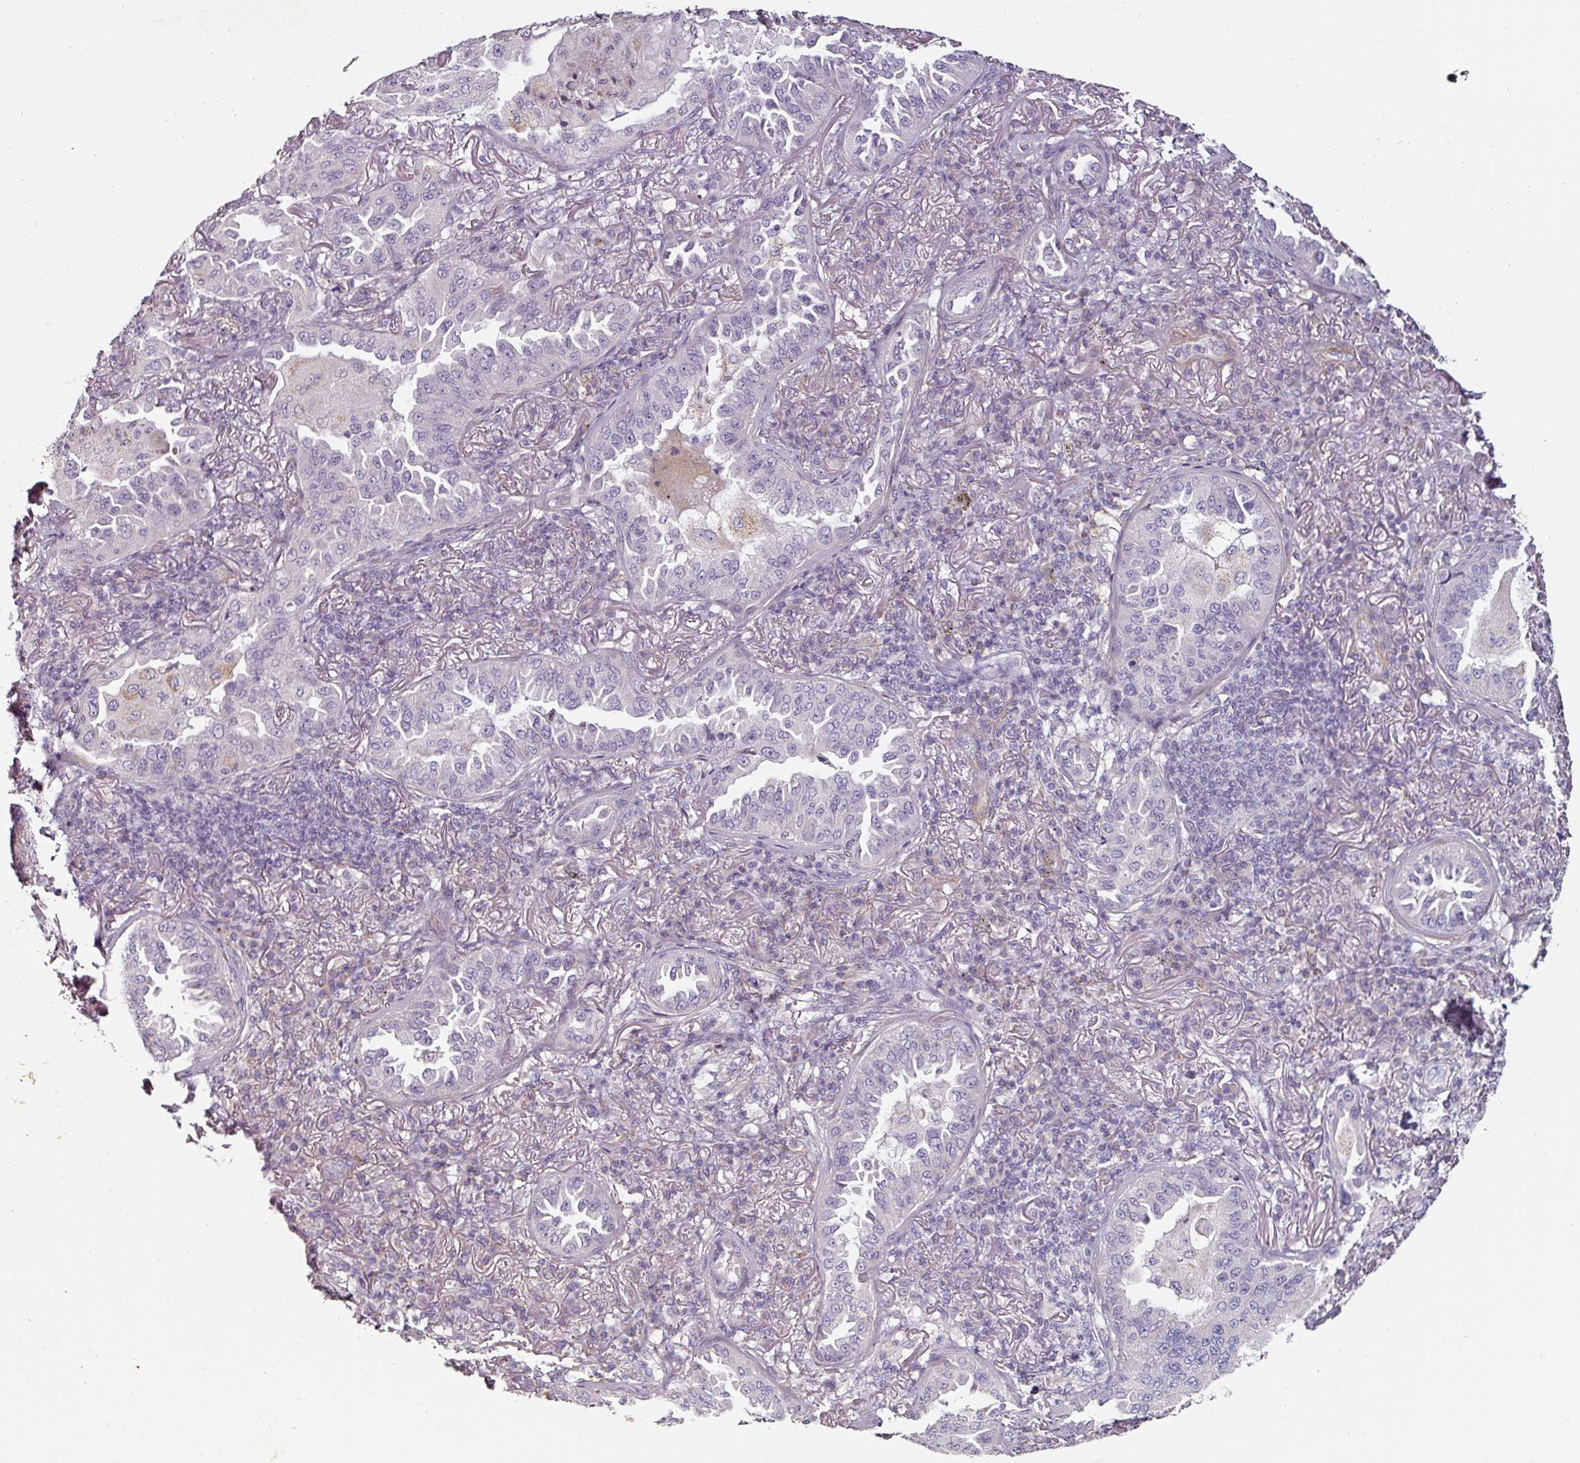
{"staining": {"intensity": "negative", "quantity": "none", "location": "none"}, "tissue": "lung cancer", "cell_type": "Tumor cells", "image_type": "cancer", "snomed": [{"axis": "morphology", "description": "Adenocarcinoma, NOS"}, {"axis": "topography", "description": "Lung"}], "caption": "Tumor cells show no significant protein positivity in lung cancer.", "gene": "CAP2", "patient": {"sex": "female", "age": 69}}